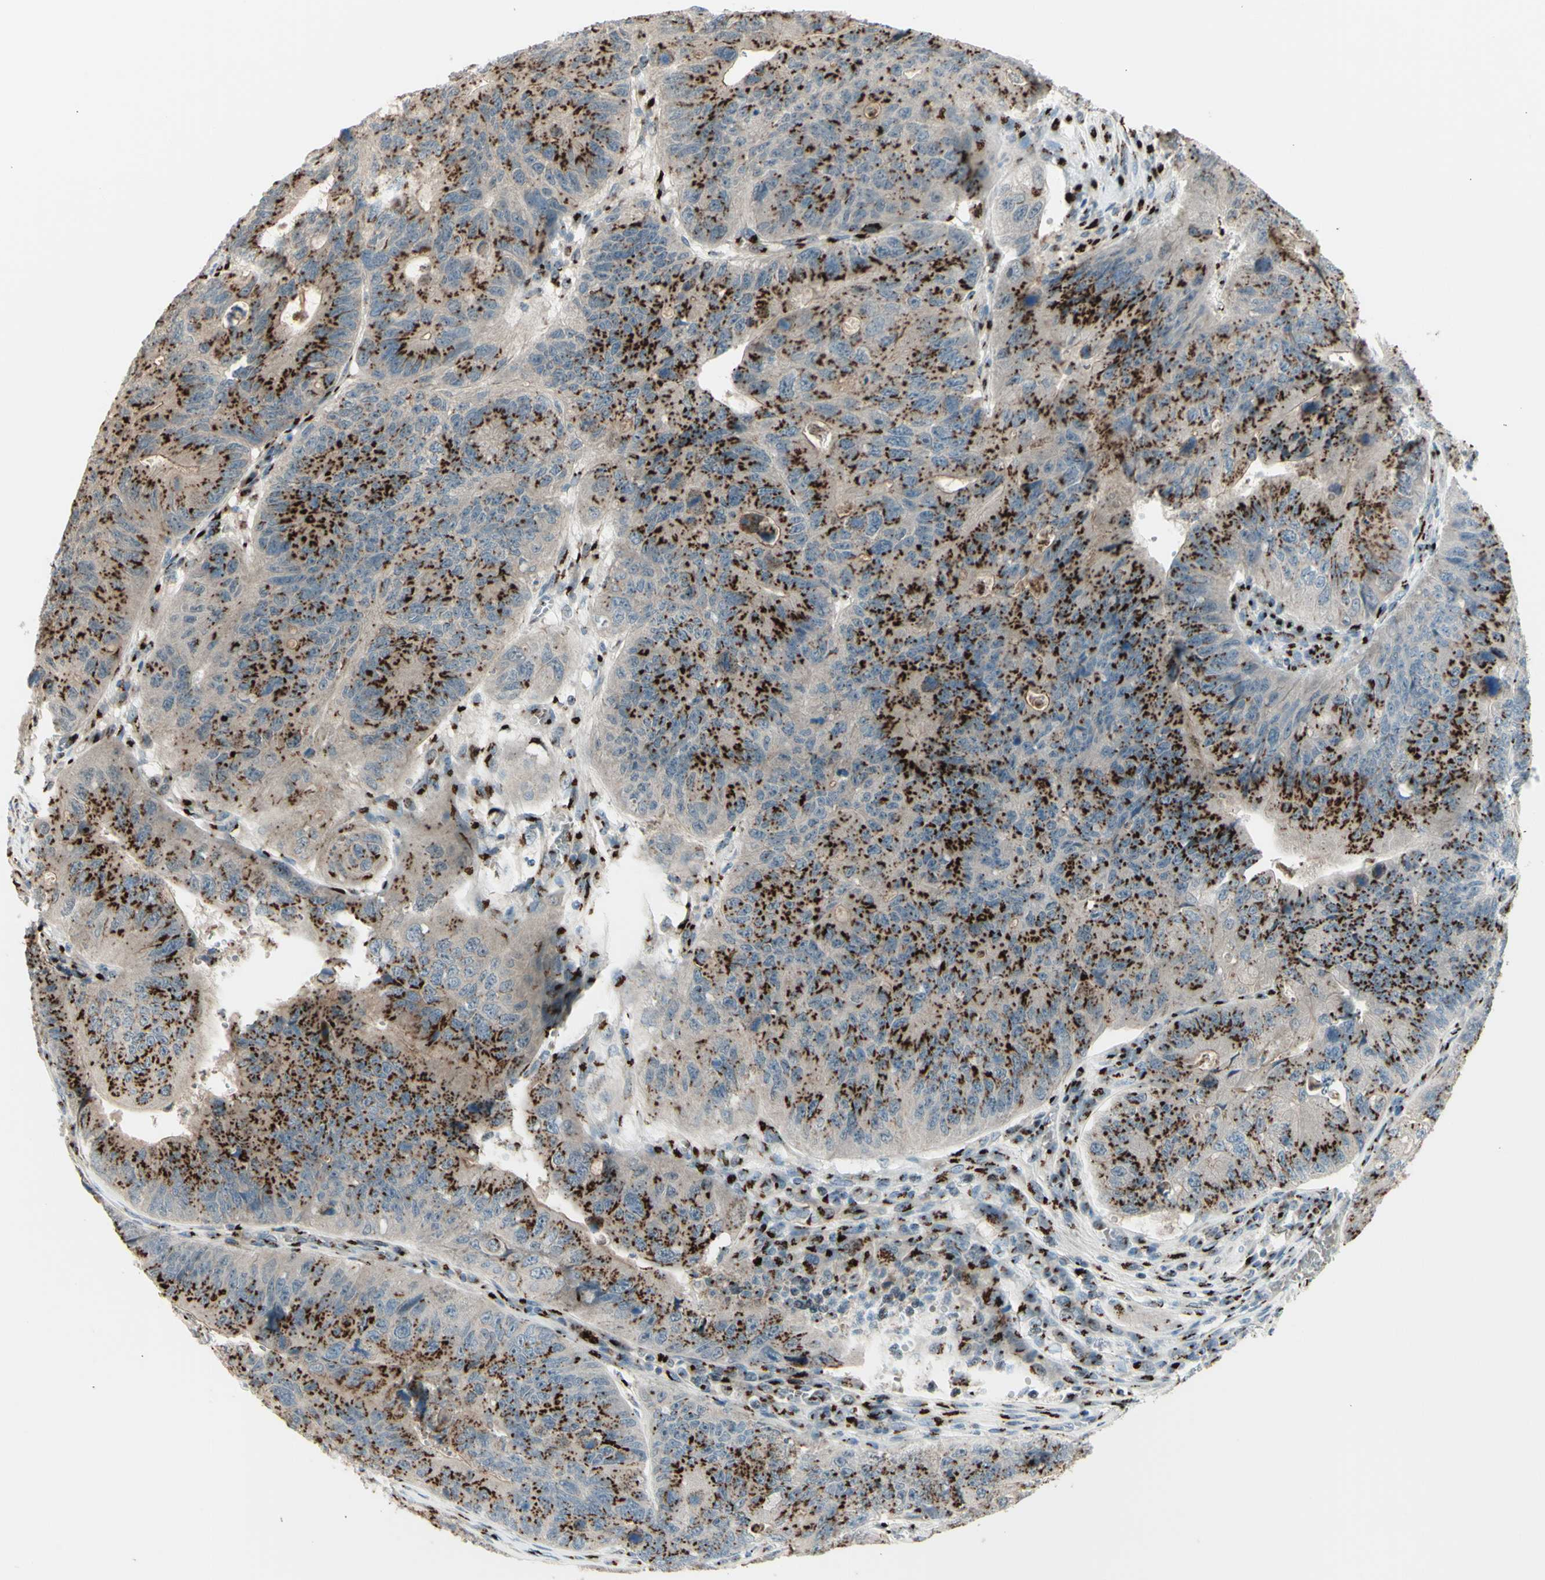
{"staining": {"intensity": "moderate", "quantity": ">75%", "location": "cytoplasmic/membranous"}, "tissue": "stomach cancer", "cell_type": "Tumor cells", "image_type": "cancer", "snomed": [{"axis": "morphology", "description": "Adenocarcinoma, NOS"}, {"axis": "topography", "description": "Stomach"}], "caption": "Human adenocarcinoma (stomach) stained for a protein (brown) reveals moderate cytoplasmic/membranous positive staining in approximately >75% of tumor cells.", "gene": "BPNT2", "patient": {"sex": "male", "age": 59}}